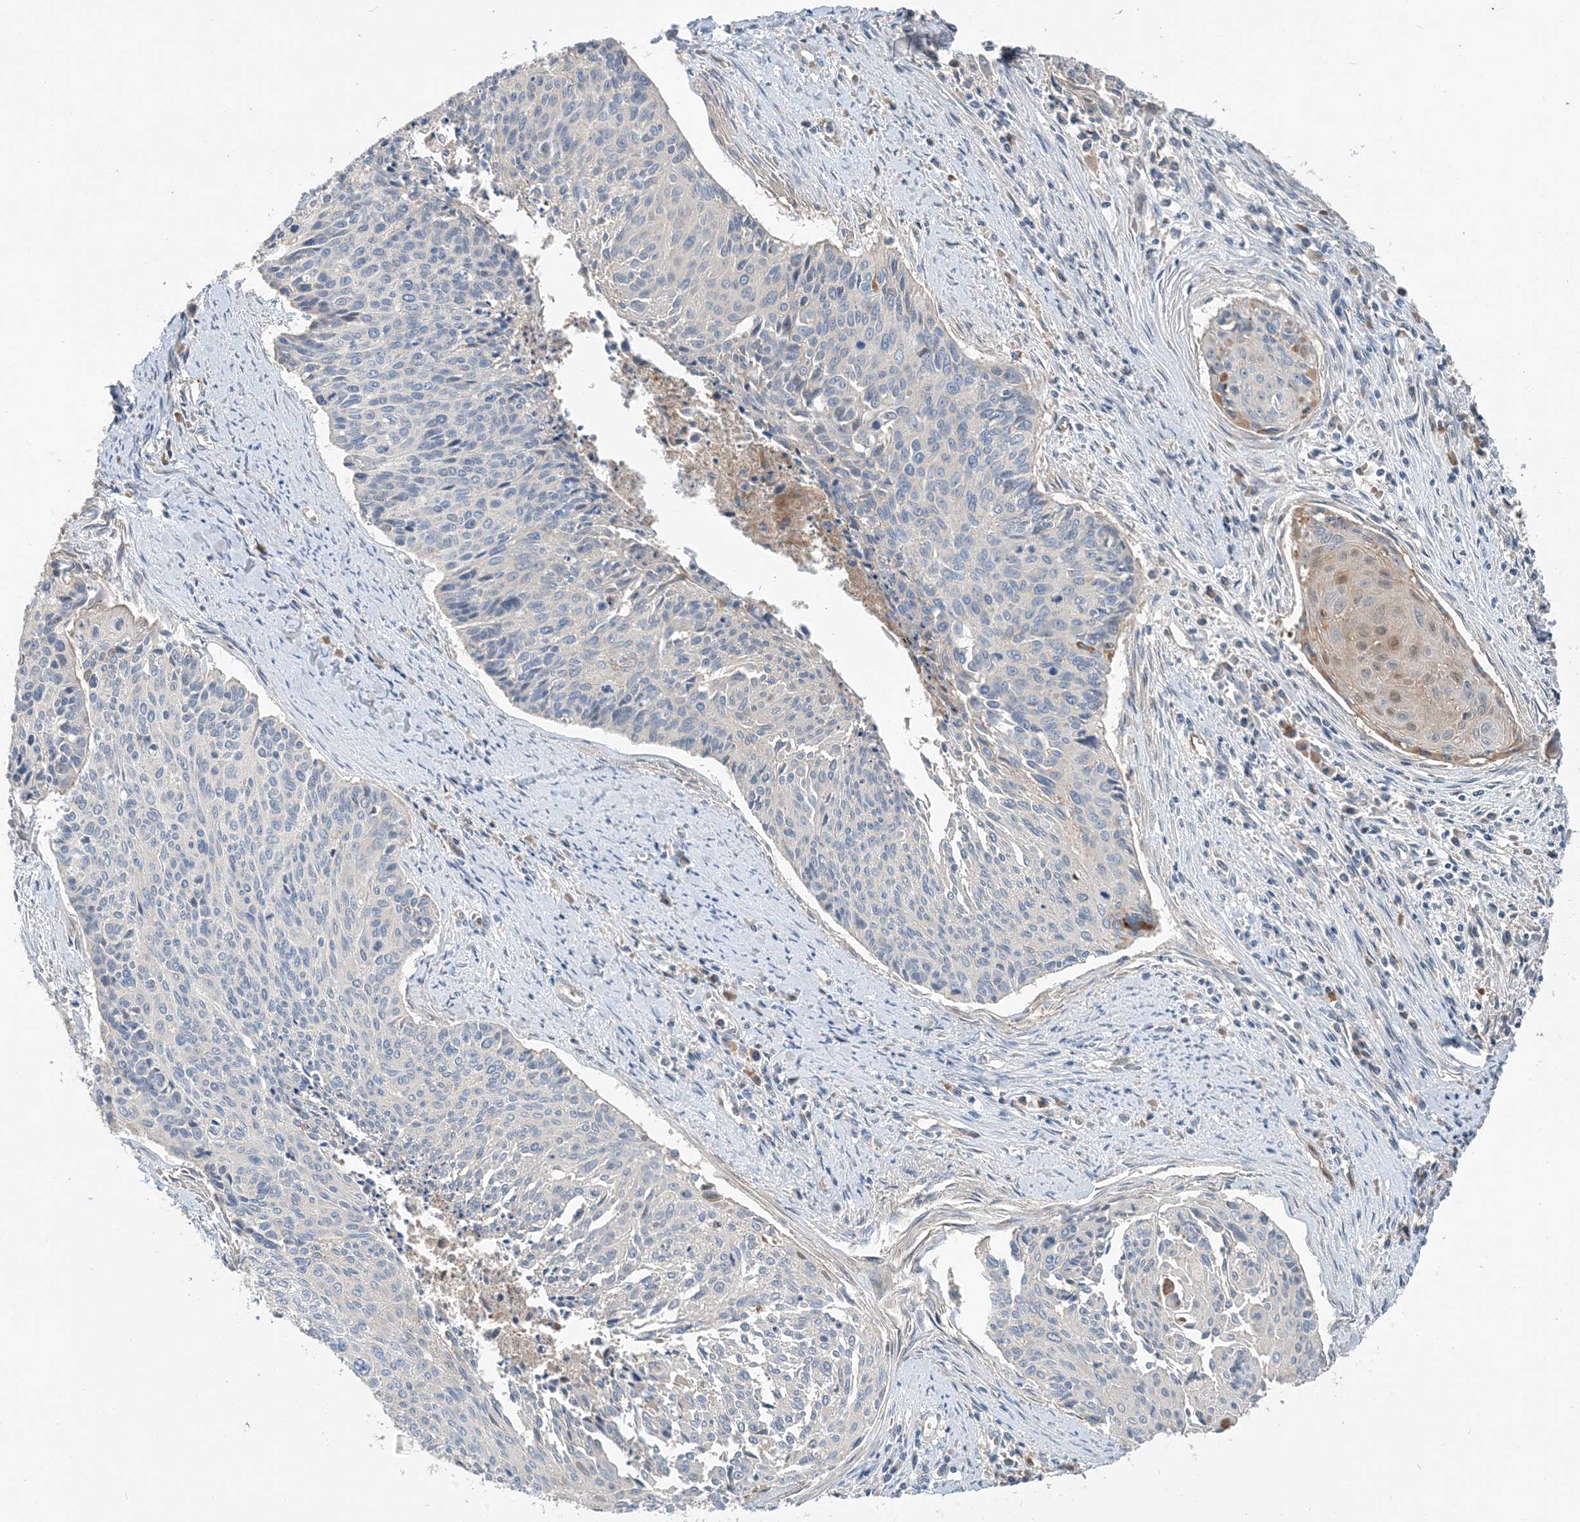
{"staining": {"intensity": "negative", "quantity": "none", "location": "none"}, "tissue": "cervical cancer", "cell_type": "Tumor cells", "image_type": "cancer", "snomed": [{"axis": "morphology", "description": "Squamous cell carcinoma, NOS"}, {"axis": "topography", "description": "Cervix"}], "caption": "A high-resolution photomicrograph shows immunohistochemistry (IHC) staining of cervical cancer (squamous cell carcinoma), which exhibits no significant positivity in tumor cells. The staining was performed using DAB to visualize the protein expression in brown, while the nuclei were stained in blue with hematoxylin (Magnification: 20x).", "gene": "USP53", "patient": {"sex": "female", "age": 55}}